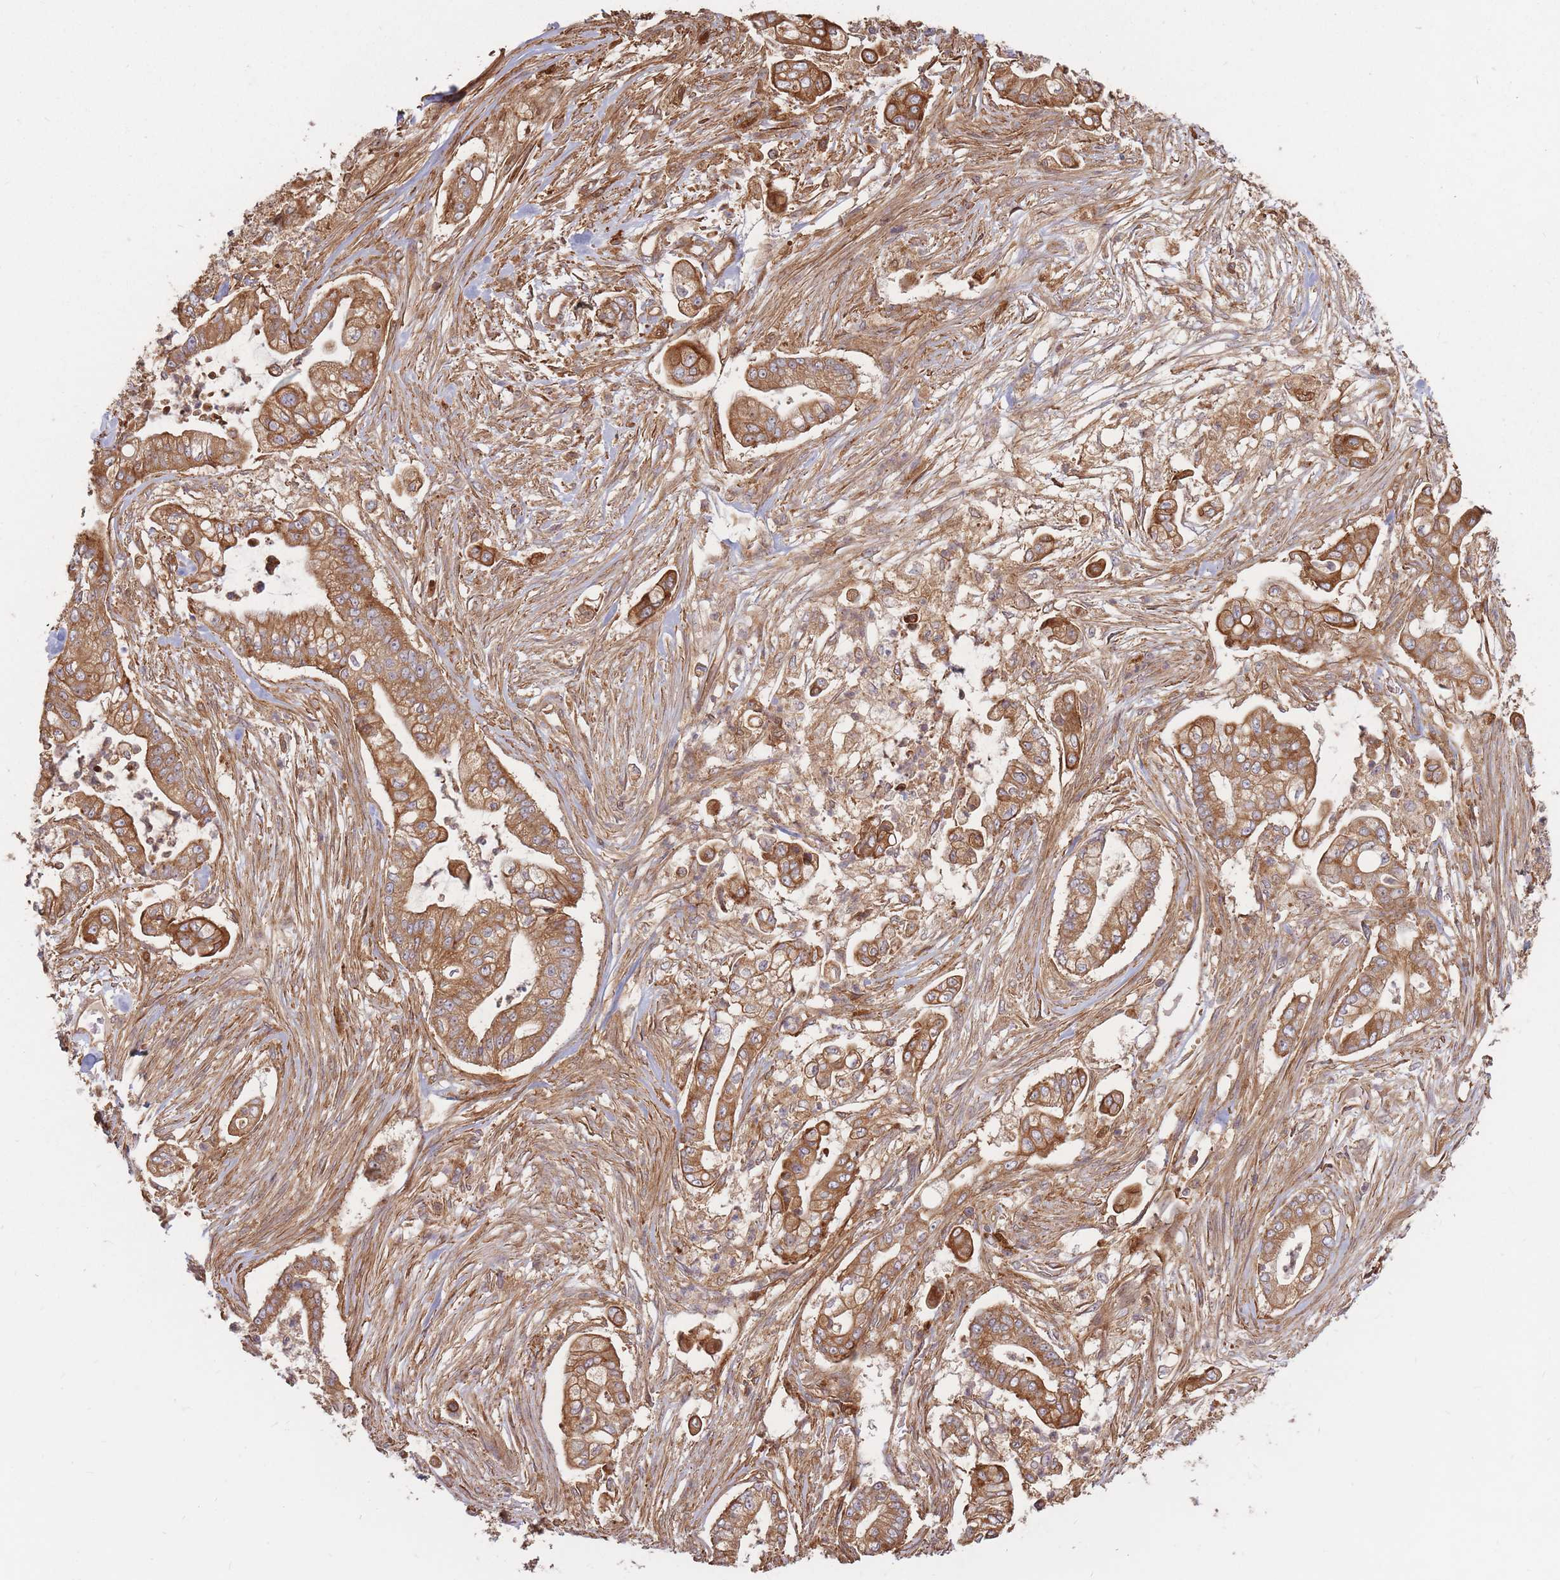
{"staining": {"intensity": "moderate", "quantity": ">75%", "location": "cytoplasmic/membranous"}, "tissue": "pancreatic cancer", "cell_type": "Tumor cells", "image_type": "cancer", "snomed": [{"axis": "morphology", "description": "Adenocarcinoma, NOS"}, {"axis": "topography", "description": "Pancreas"}], "caption": "A brown stain highlights moderate cytoplasmic/membranous expression of a protein in adenocarcinoma (pancreatic) tumor cells. Using DAB (3,3'-diaminobenzidine) (brown) and hematoxylin (blue) stains, captured at high magnification using brightfield microscopy.", "gene": "RASSF2", "patient": {"sex": "female", "age": 69}}